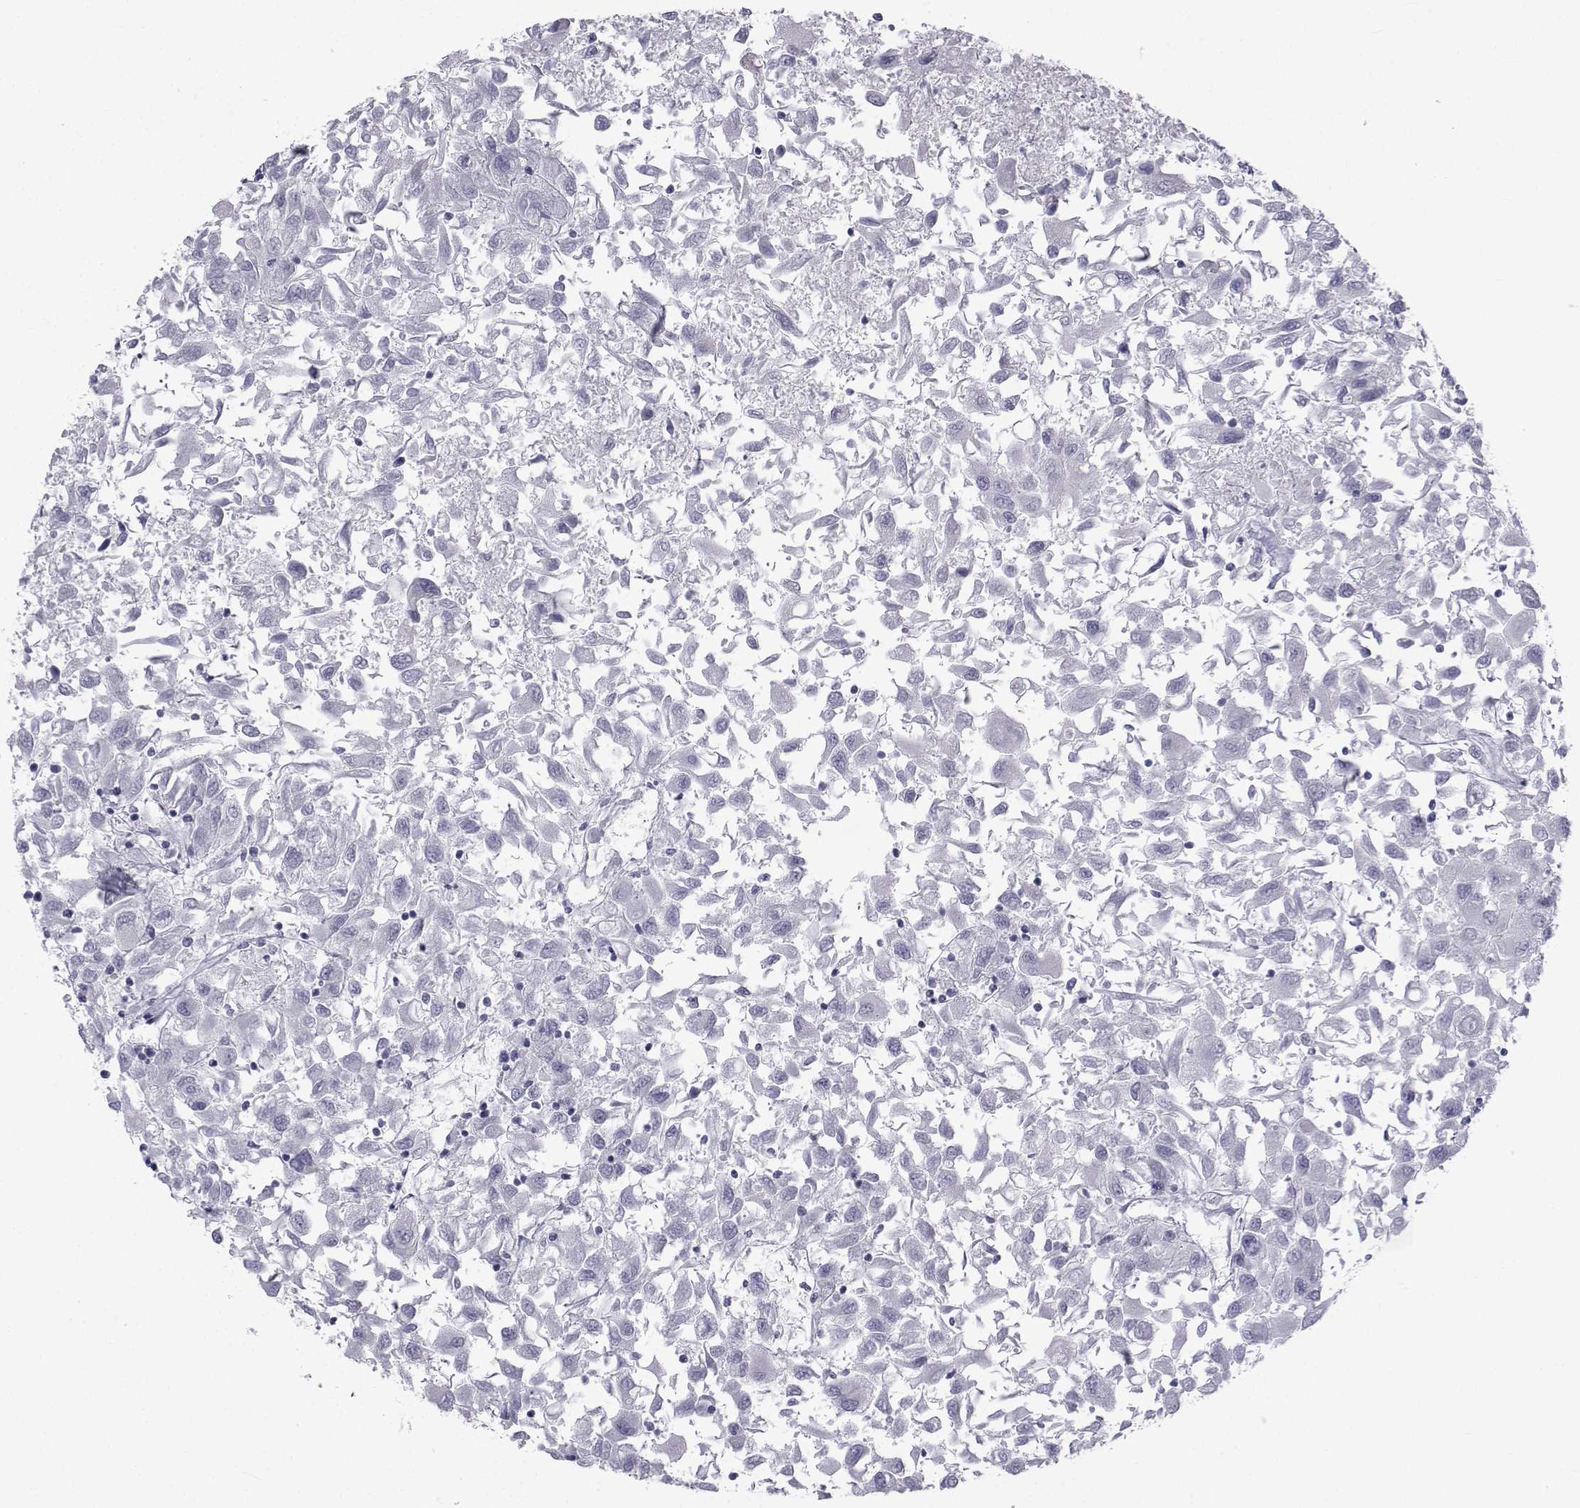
{"staining": {"intensity": "negative", "quantity": "none", "location": "none"}, "tissue": "renal cancer", "cell_type": "Tumor cells", "image_type": "cancer", "snomed": [{"axis": "morphology", "description": "Adenocarcinoma, NOS"}, {"axis": "topography", "description": "Kidney"}], "caption": "The immunohistochemistry (IHC) micrograph has no significant positivity in tumor cells of renal cancer (adenocarcinoma) tissue.", "gene": "FDXR", "patient": {"sex": "female", "age": 76}}